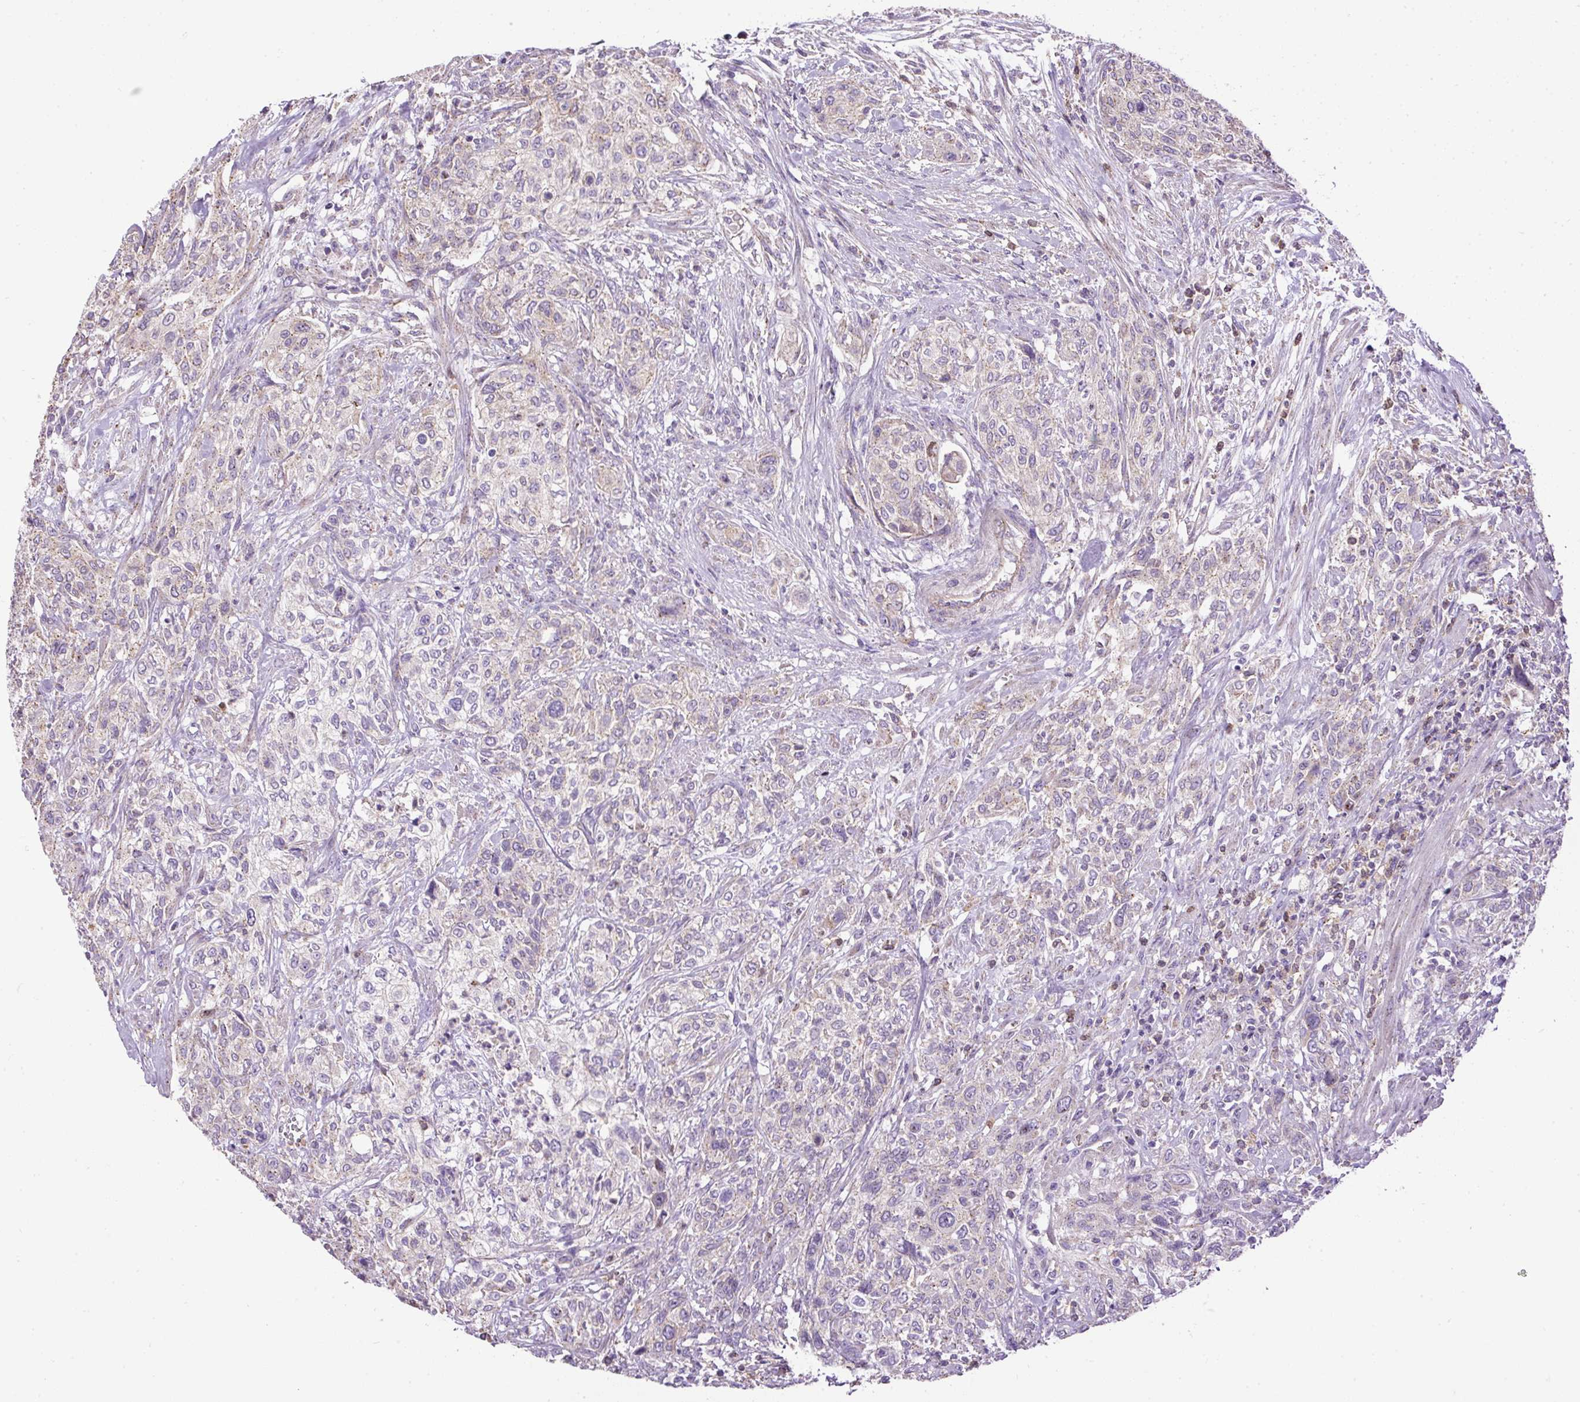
{"staining": {"intensity": "negative", "quantity": "none", "location": "none"}, "tissue": "urothelial cancer", "cell_type": "Tumor cells", "image_type": "cancer", "snomed": [{"axis": "morphology", "description": "Normal tissue, NOS"}, {"axis": "morphology", "description": "Urothelial carcinoma, NOS"}, {"axis": "topography", "description": "Urinary bladder"}, {"axis": "topography", "description": "Peripheral nerve tissue"}], "caption": "Tumor cells are negative for protein expression in human transitional cell carcinoma. The staining was performed using DAB (3,3'-diaminobenzidine) to visualize the protein expression in brown, while the nuclei were stained in blue with hematoxylin (Magnification: 20x).", "gene": "CFAP47", "patient": {"sex": "male", "age": 35}}